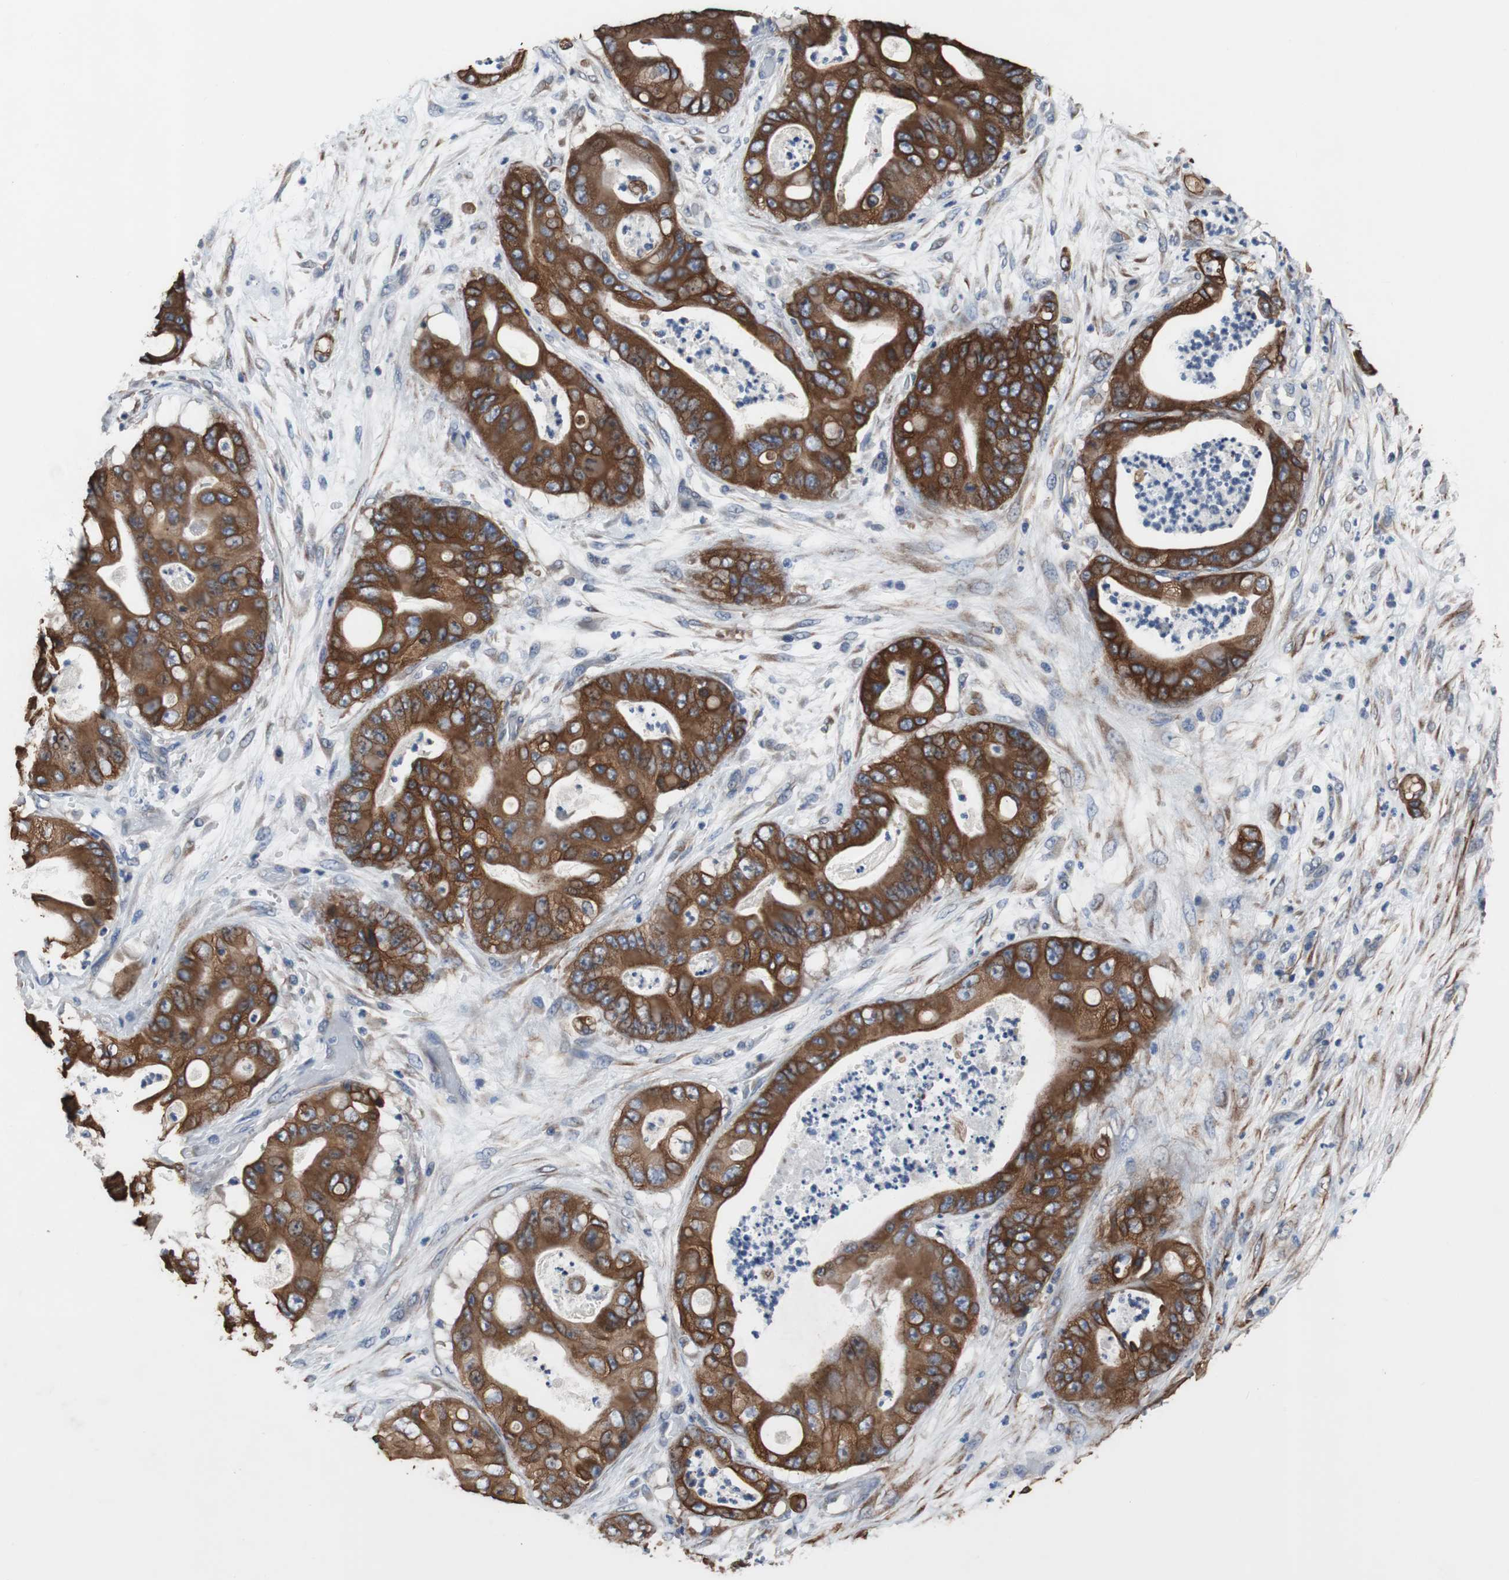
{"staining": {"intensity": "strong", "quantity": ">75%", "location": "cytoplasmic/membranous"}, "tissue": "stomach cancer", "cell_type": "Tumor cells", "image_type": "cancer", "snomed": [{"axis": "morphology", "description": "Adenocarcinoma, NOS"}, {"axis": "topography", "description": "Stomach"}], "caption": "This photomicrograph exhibits immunohistochemistry (IHC) staining of stomach cancer (adenocarcinoma), with high strong cytoplasmic/membranous staining in approximately >75% of tumor cells.", "gene": "USP10", "patient": {"sex": "female", "age": 73}}